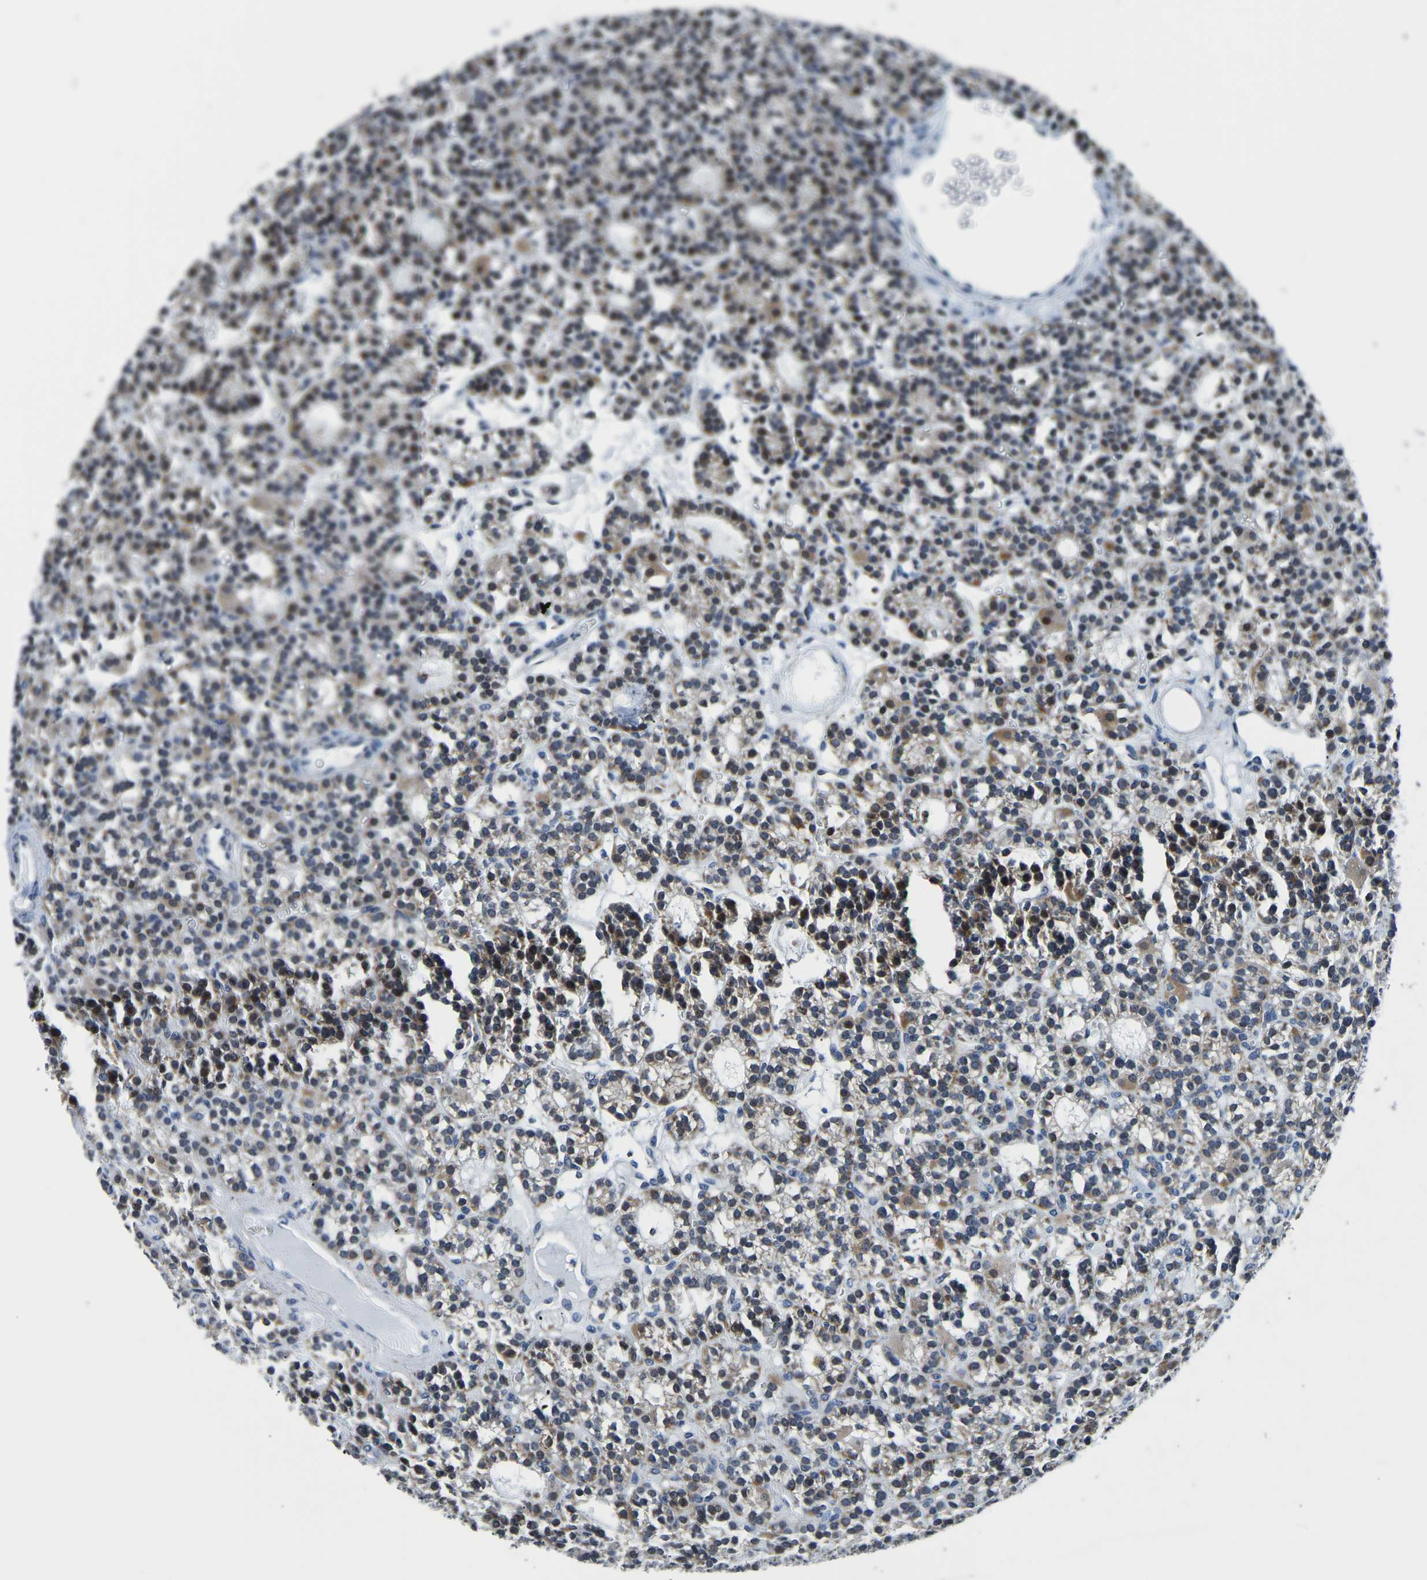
{"staining": {"intensity": "strong", "quantity": "<25%", "location": "cytoplasmic/membranous"}, "tissue": "parathyroid gland", "cell_type": "Glandular cells", "image_type": "normal", "snomed": [{"axis": "morphology", "description": "Normal tissue, NOS"}, {"axis": "morphology", "description": "Adenoma, NOS"}, {"axis": "topography", "description": "Parathyroid gland"}], "caption": "Human parathyroid gland stained for a protein (brown) shows strong cytoplasmic/membranous positive expression in approximately <25% of glandular cells.", "gene": "BNIP3L", "patient": {"sex": "female", "age": 58}}